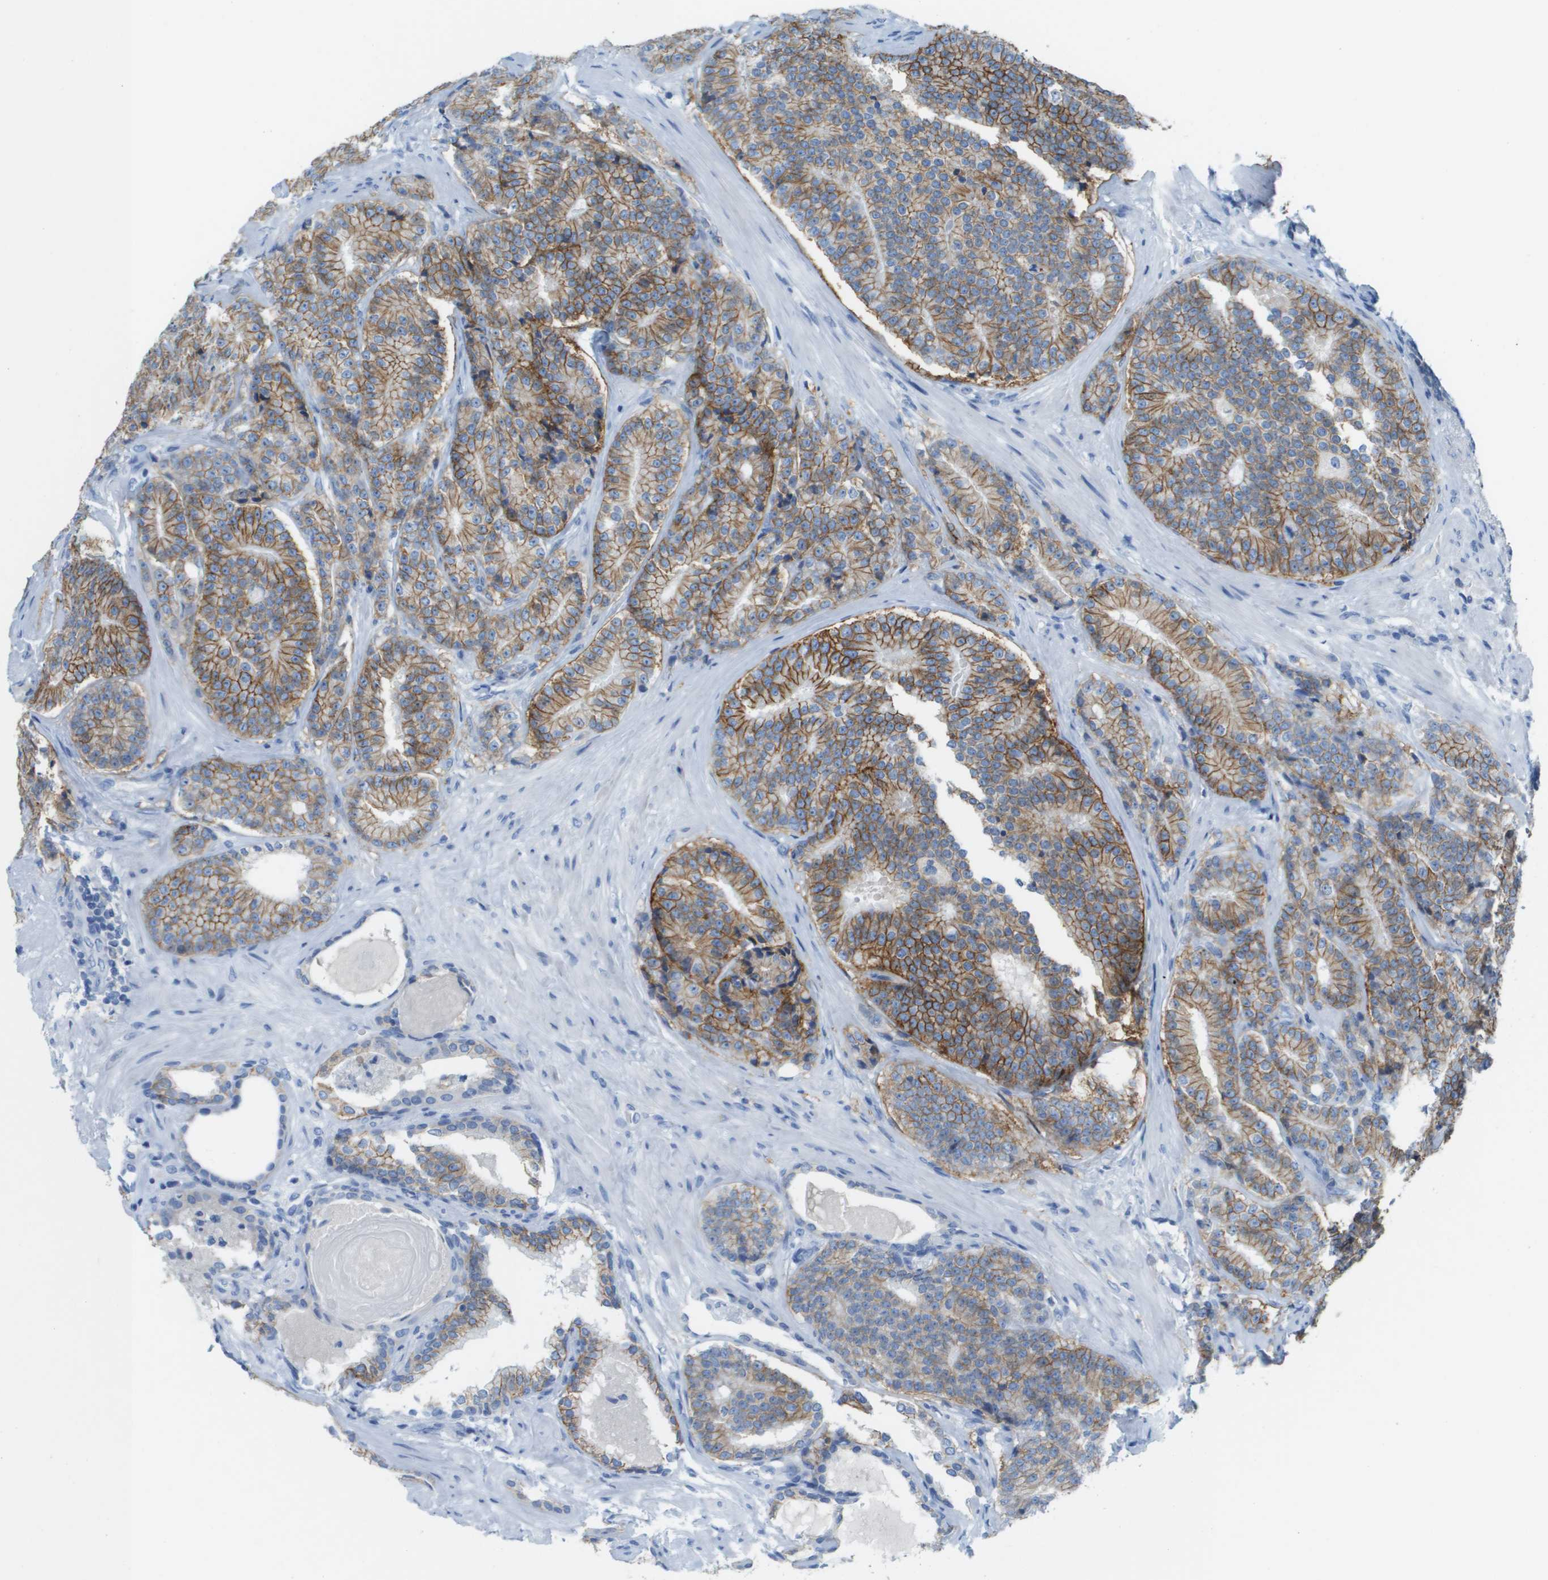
{"staining": {"intensity": "moderate", "quantity": ">75%", "location": "cytoplasmic/membranous"}, "tissue": "prostate cancer", "cell_type": "Tumor cells", "image_type": "cancer", "snomed": [{"axis": "morphology", "description": "Adenocarcinoma, High grade"}, {"axis": "topography", "description": "Prostate"}], "caption": "Prostate adenocarcinoma (high-grade) stained with DAB (3,3'-diaminobenzidine) immunohistochemistry displays medium levels of moderate cytoplasmic/membranous expression in about >75% of tumor cells.", "gene": "CD46", "patient": {"sex": "male", "age": 61}}